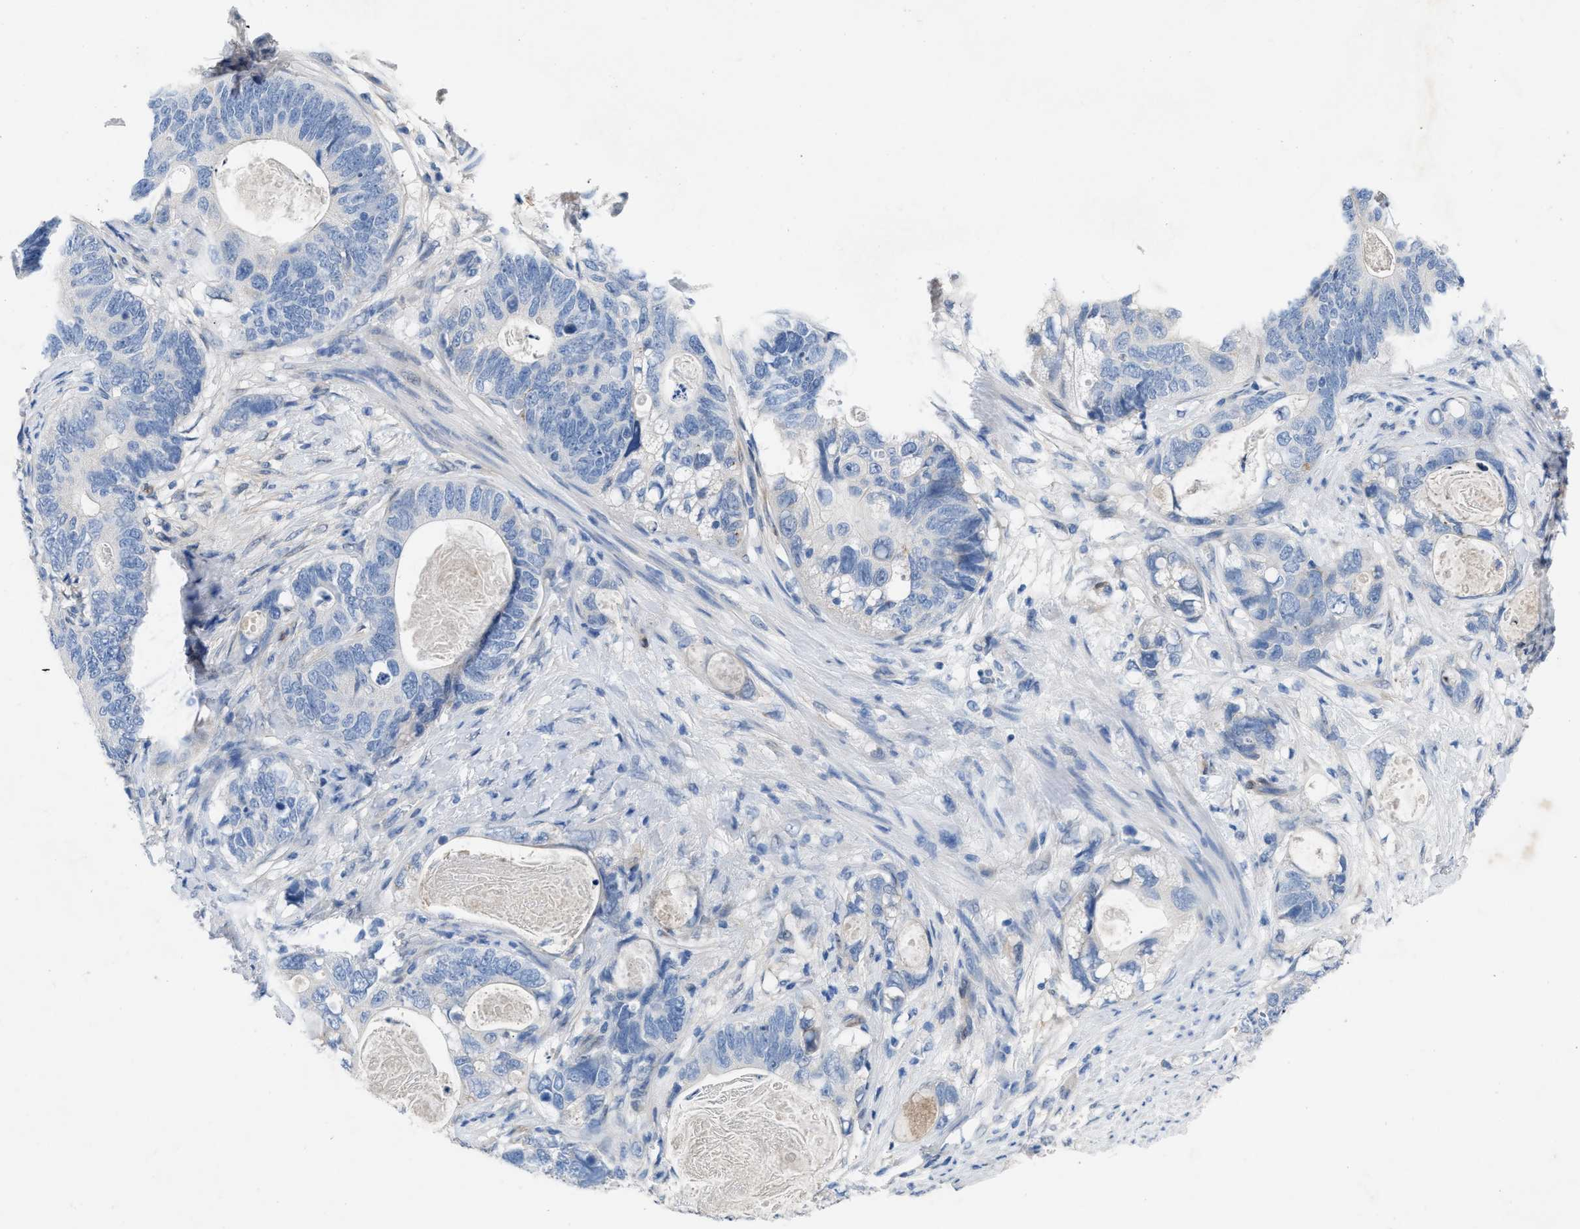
{"staining": {"intensity": "negative", "quantity": "none", "location": "none"}, "tissue": "stomach cancer", "cell_type": "Tumor cells", "image_type": "cancer", "snomed": [{"axis": "morphology", "description": "Normal tissue, NOS"}, {"axis": "morphology", "description": "Adenocarcinoma, NOS"}, {"axis": "topography", "description": "Stomach"}], "caption": "Image shows no protein staining in tumor cells of stomach cancer (adenocarcinoma) tissue.", "gene": "RBP1", "patient": {"sex": "female", "age": 89}}